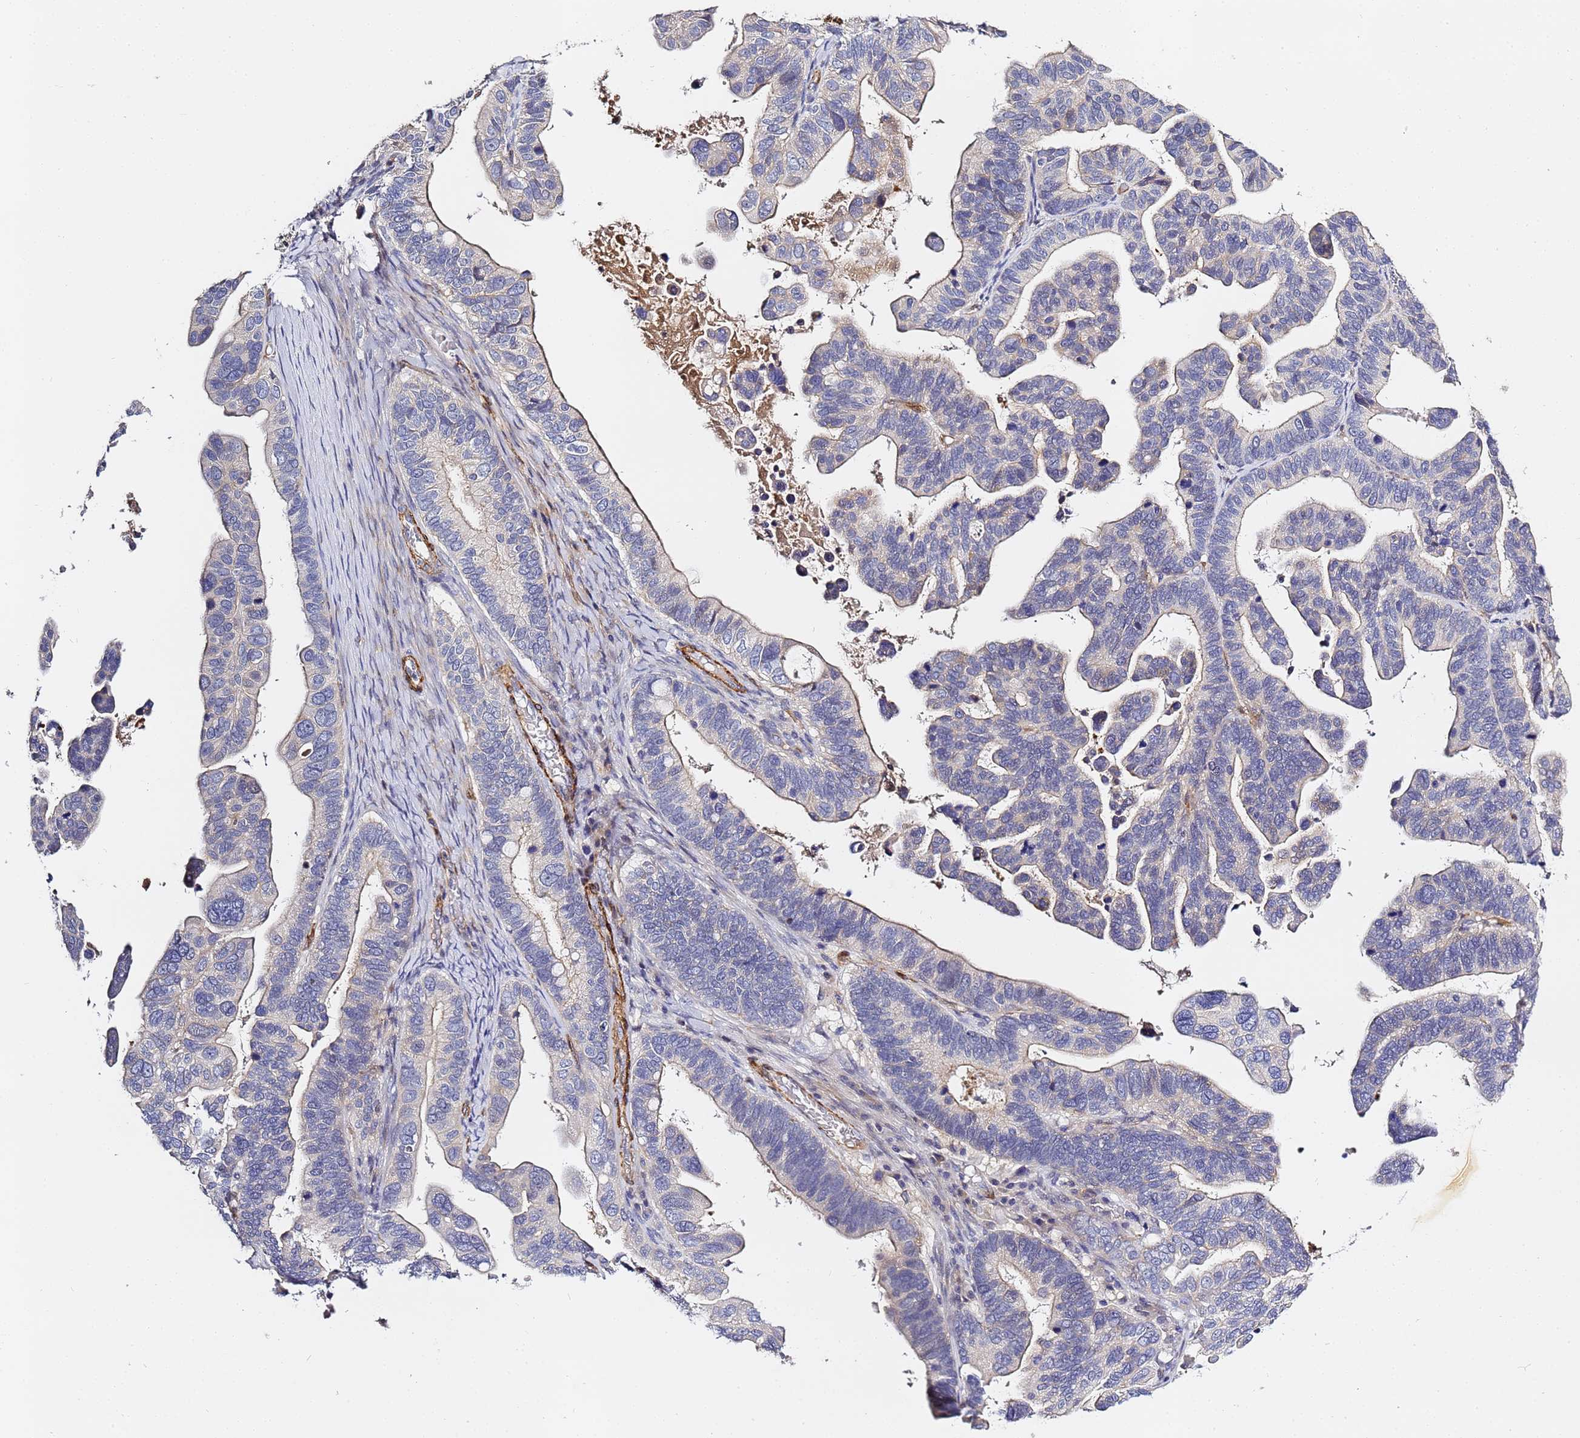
{"staining": {"intensity": "moderate", "quantity": "25%-75%", "location": "cytoplasmic/membranous"}, "tissue": "ovarian cancer", "cell_type": "Tumor cells", "image_type": "cancer", "snomed": [{"axis": "morphology", "description": "Cystadenocarcinoma, serous, NOS"}, {"axis": "topography", "description": "Ovary"}], "caption": "Ovarian serous cystadenocarcinoma stained with DAB (3,3'-diaminobenzidine) immunohistochemistry (IHC) shows medium levels of moderate cytoplasmic/membranous expression in about 25%-75% of tumor cells.", "gene": "CFH", "patient": {"sex": "female", "age": 56}}